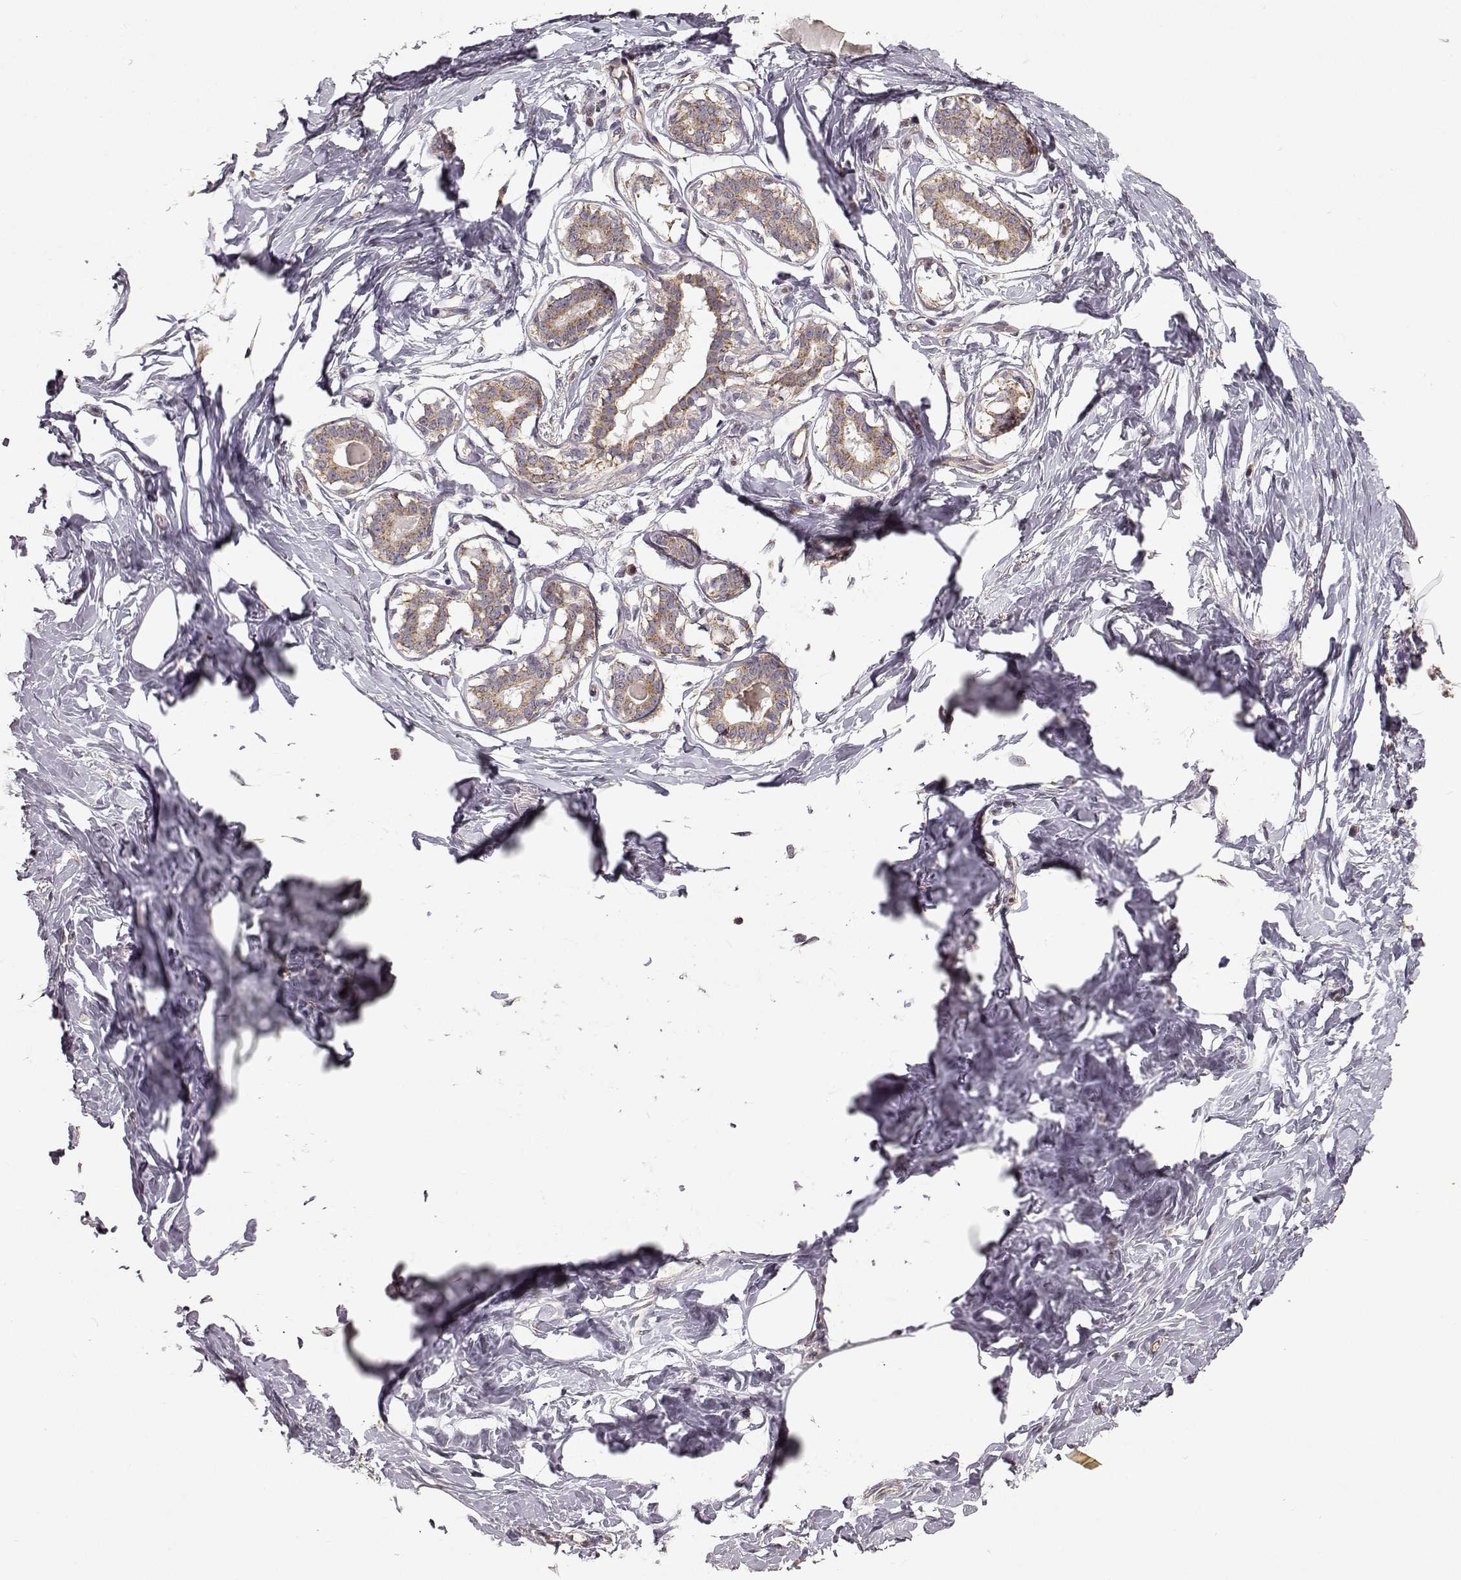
{"staining": {"intensity": "negative", "quantity": "none", "location": "none"}, "tissue": "breast", "cell_type": "Adipocytes", "image_type": "normal", "snomed": [{"axis": "morphology", "description": "Normal tissue, NOS"}, {"axis": "morphology", "description": "Lobular carcinoma, in situ"}, {"axis": "topography", "description": "Breast"}], "caption": "High power microscopy photomicrograph of an immunohistochemistry (IHC) micrograph of normal breast, revealing no significant staining in adipocytes. The staining was performed using DAB (3,3'-diaminobenzidine) to visualize the protein expression in brown, while the nuclei were stained in blue with hematoxylin (Magnification: 20x).", "gene": "ERBB3", "patient": {"sex": "female", "age": 35}}